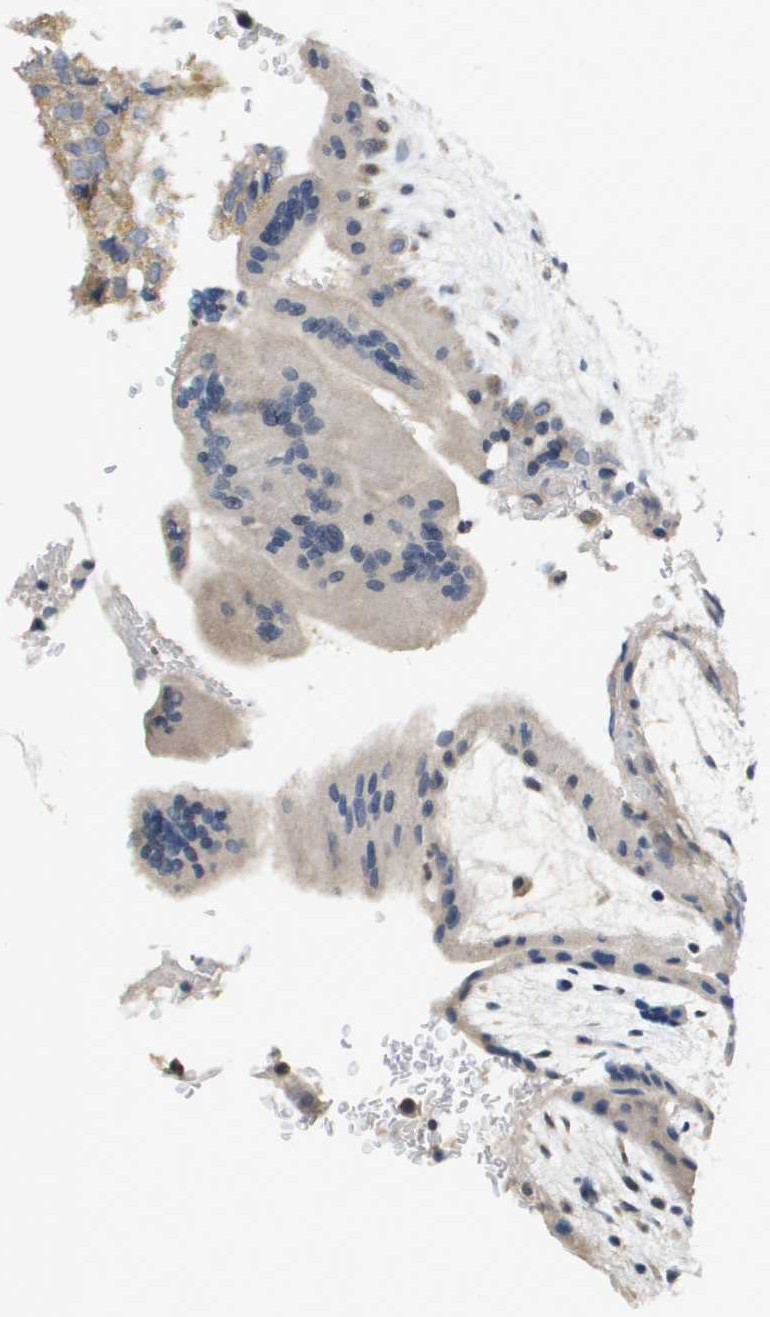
{"staining": {"intensity": "weak", "quantity": "25%-75%", "location": "cytoplasmic/membranous"}, "tissue": "placenta", "cell_type": "Trophoblastic cells", "image_type": "normal", "snomed": [{"axis": "morphology", "description": "Normal tissue, NOS"}, {"axis": "topography", "description": "Placenta"}], "caption": "Immunohistochemistry (IHC) photomicrograph of normal placenta: human placenta stained using immunohistochemistry exhibits low levels of weak protein expression localized specifically in the cytoplasmic/membranous of trophoblastic cells, appearing as a cytoplasmic/membranous brown color.", "gene": "CAPN11", "patient": {"sex": "female", "age": 35}}